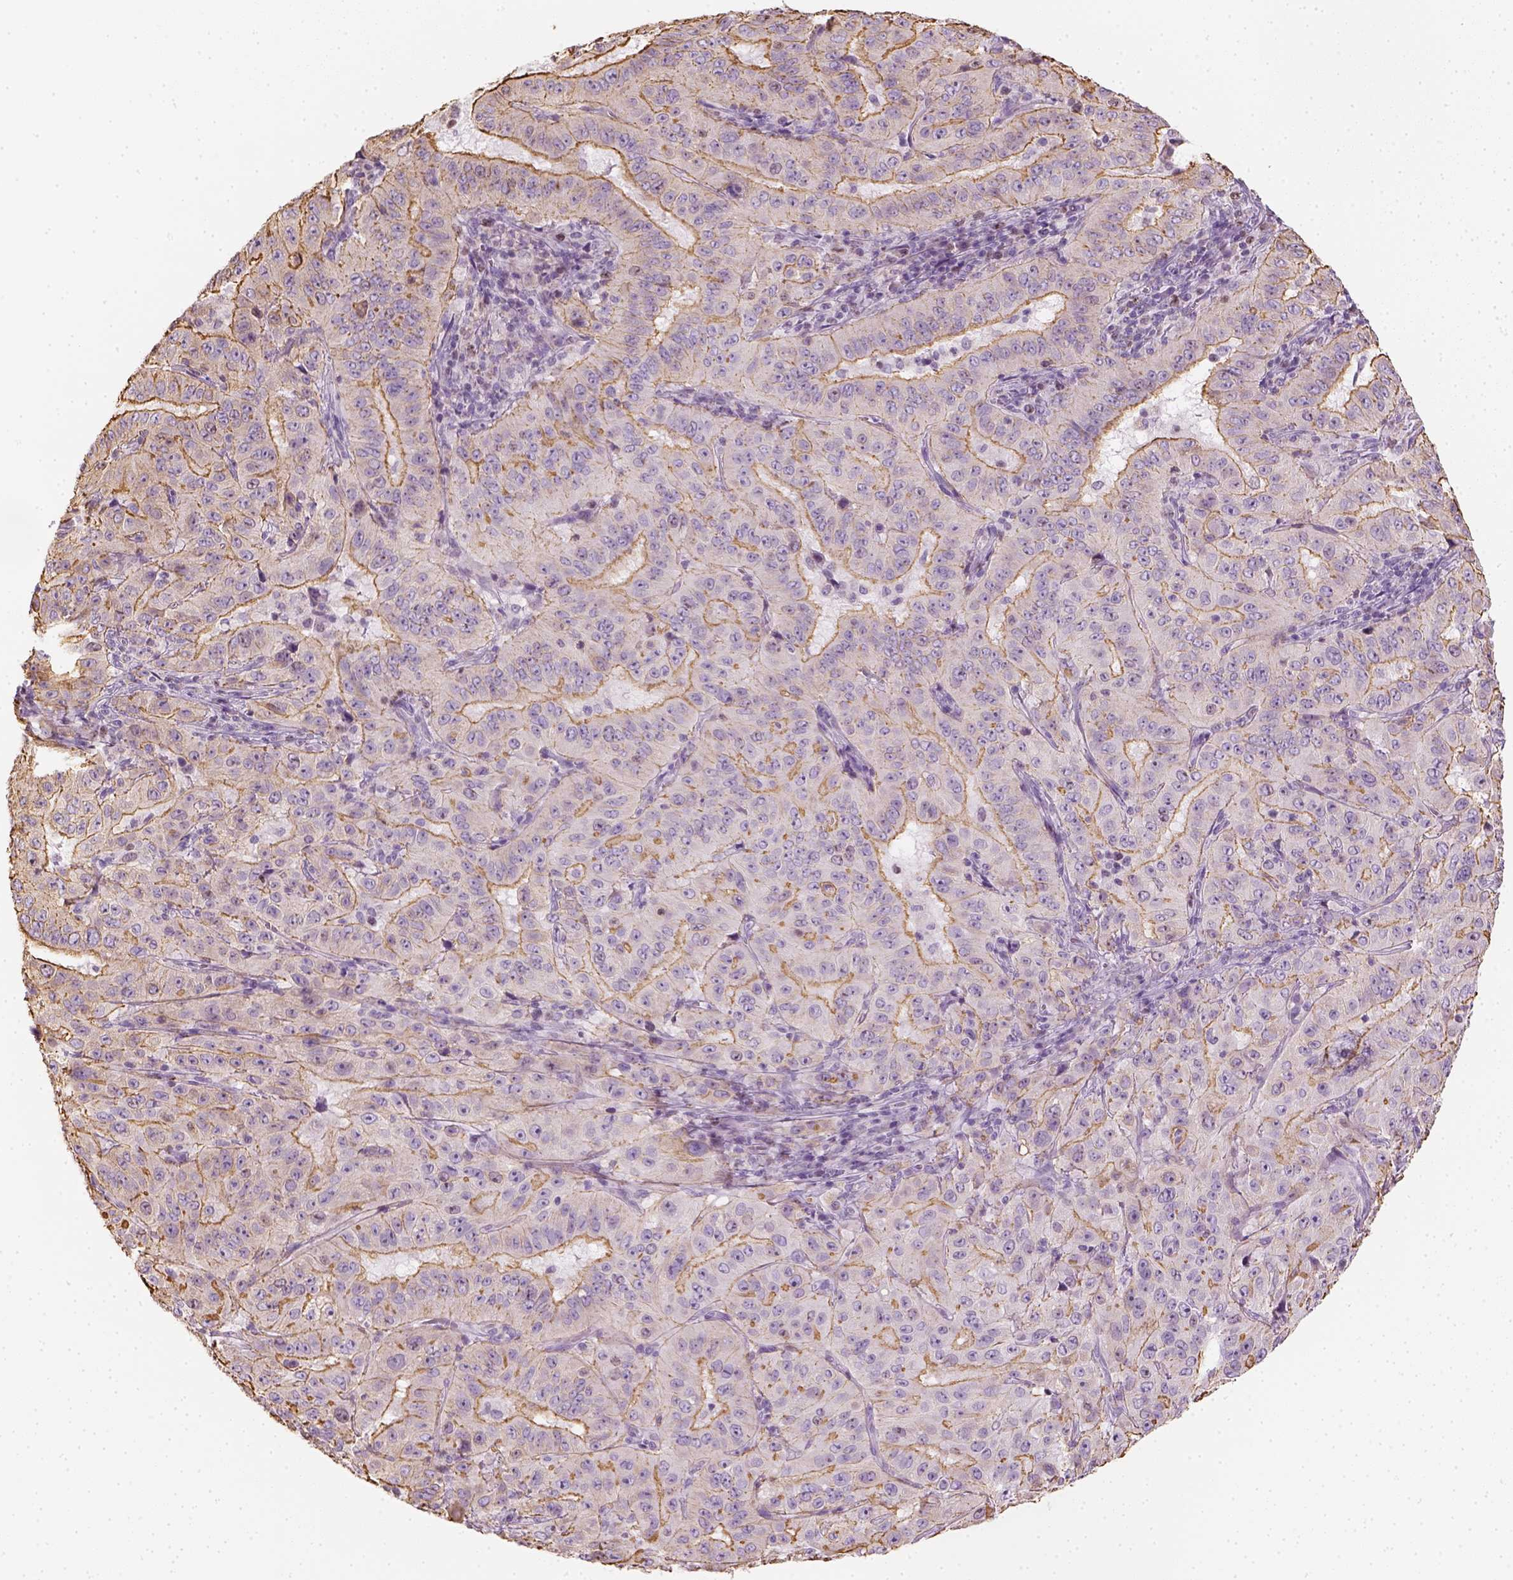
{"staining": {"intensity": "moderate", "quantity": ">75%", "location": "cytoplasmic/membranous"}, "tissue": "pancreatic cancer", "cell_type": "Tumor cells", "image_type": "cancer", "snomed": [{"axis": "morphology", "description": "Adenocarcinoma, NOS"}, {"axis": "topography", "description": "Pancreas"}], "caption": "Moderate cytoplasmic/membranous protein expression is identified in approximately >75% of tumor cells in pancreatic cancer.", "gene": "LCA5", "patient": {"sex": "male", "age": 63}}